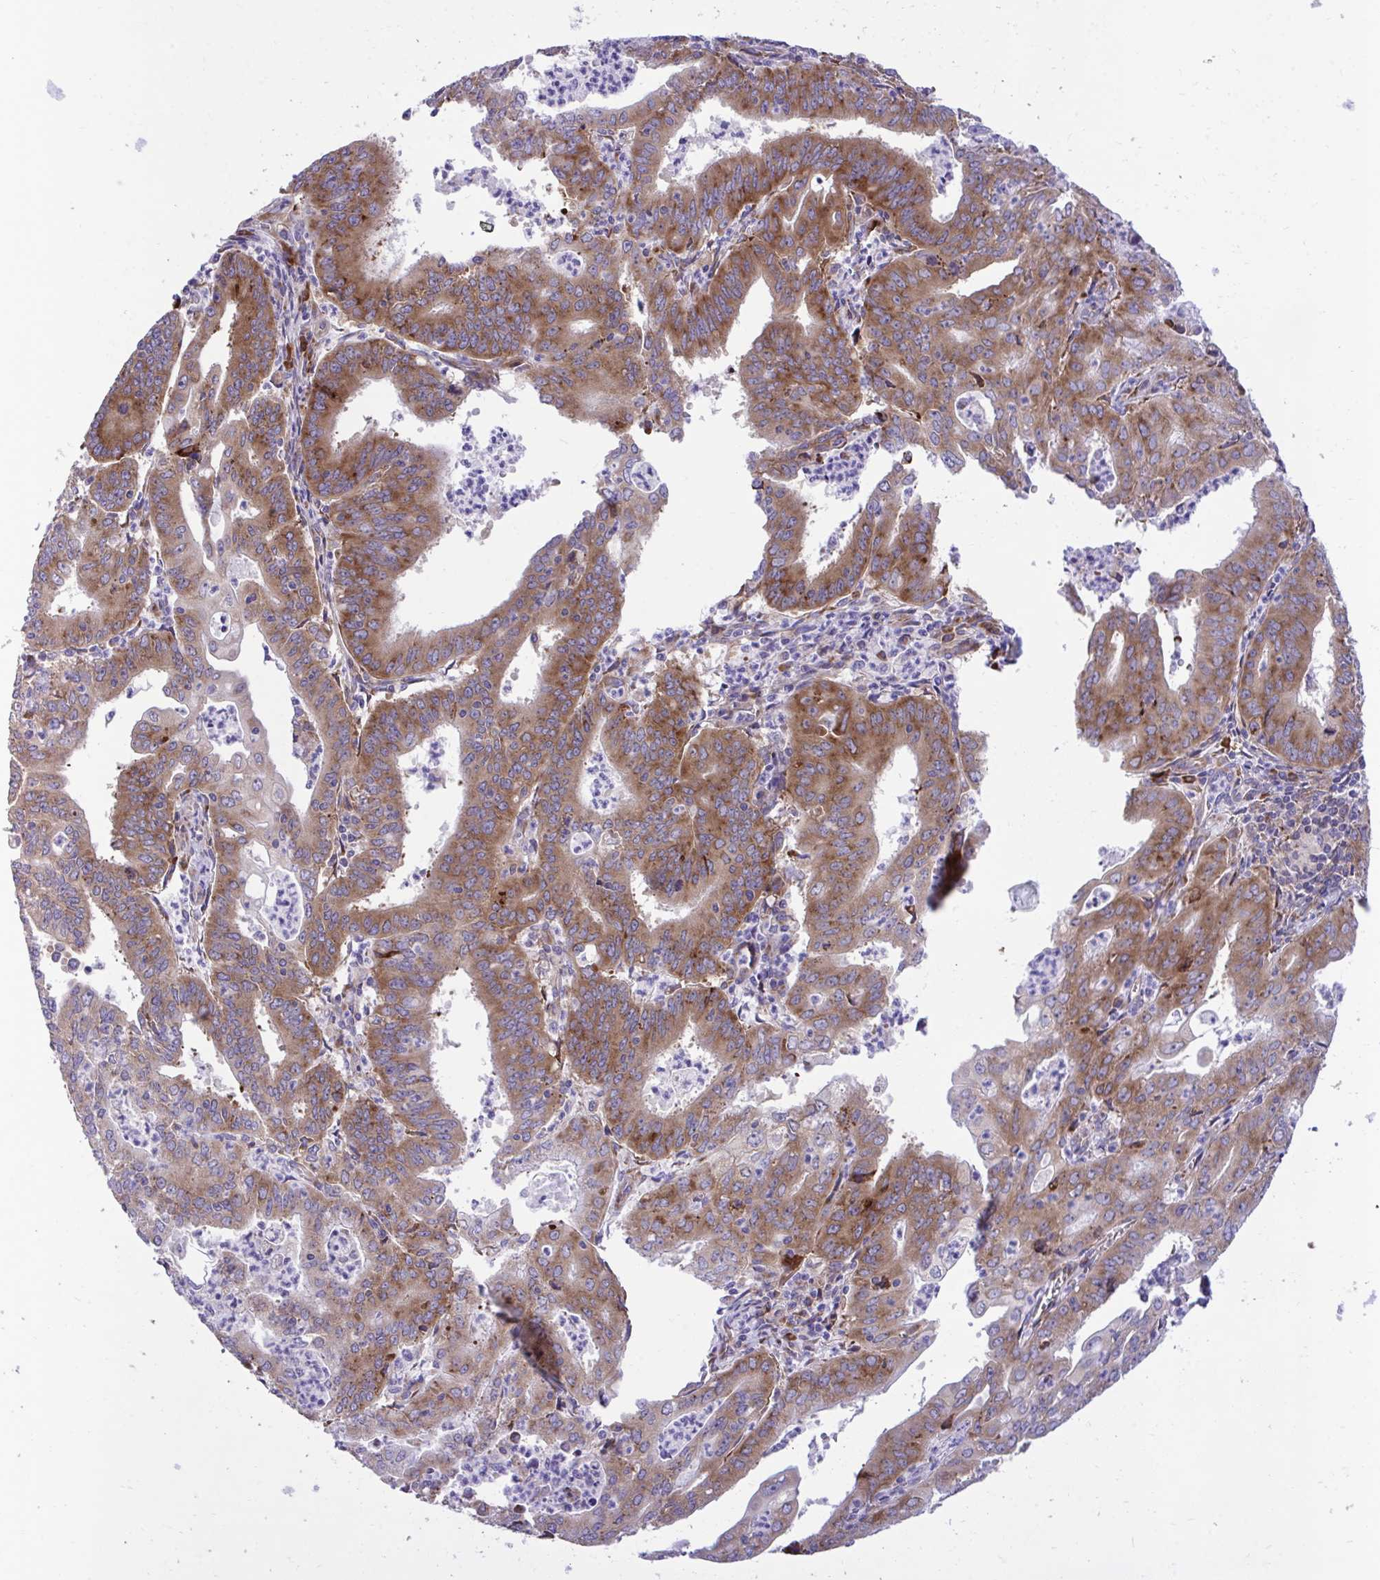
{"staining": {"intensity": "strong", "quantity": ">75%", "location": "cytoplasmic/membranous"}, "tissue": "cervical cancer", "cell_type": "Tumor cells", "image_type": "cancer", "snomed": [{"axis": "morphology", "description": "Adenocarcinoma, NOS"}, {"axis": "topography", "description": "Cervix"}], "caption": "The photomicrograph reveals a brown stain indicating the presence of a protein in the cytoplasmic/membranous of tumor cells in cervical cancer (adenocarcinoma).", "gene": "RPS15", "patient": {"sex": "female", "age": 56}}